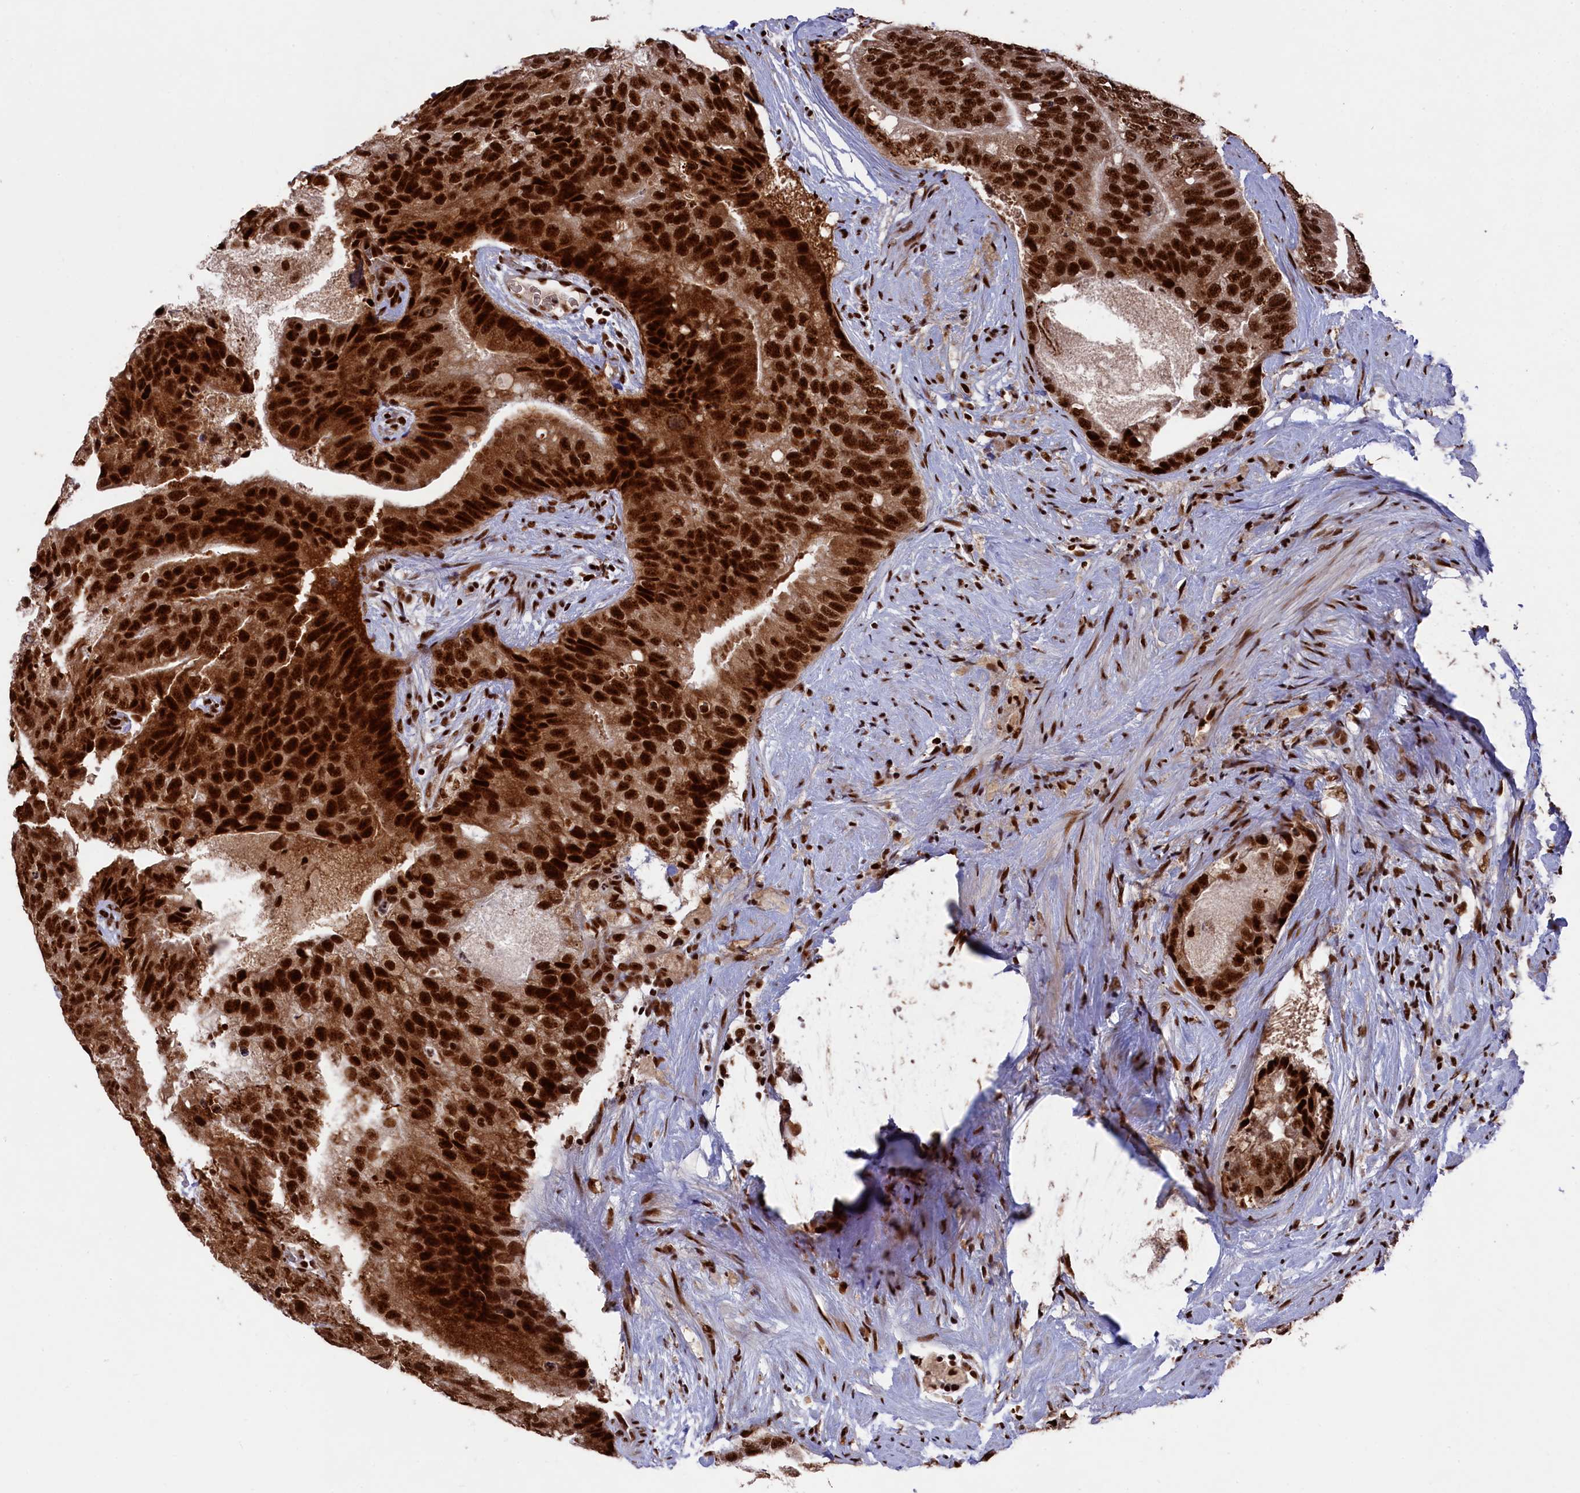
{"staining": {"intensity": "strong", "quantity": ">75%", "location": "cytoplasmic/membranous,nuclear"}, "tissue": "prostate cancer", "cell_type": "Tumor cells", "image_type": "cancer", "snomed": [{"axis": "morphology", "description": "Adenocarcinoma, High grade"}, {"axis": "topography", "description": "Prostate"}], "caption": "Immunohistochemical staining of human prostate cancer exhibits high levels of strong cytoplasmic/membranous and nuclear protein staining in about >75% of tumor cells.", "gene": "PRPF31", "patient": {"sex": "male", "age": 70}}